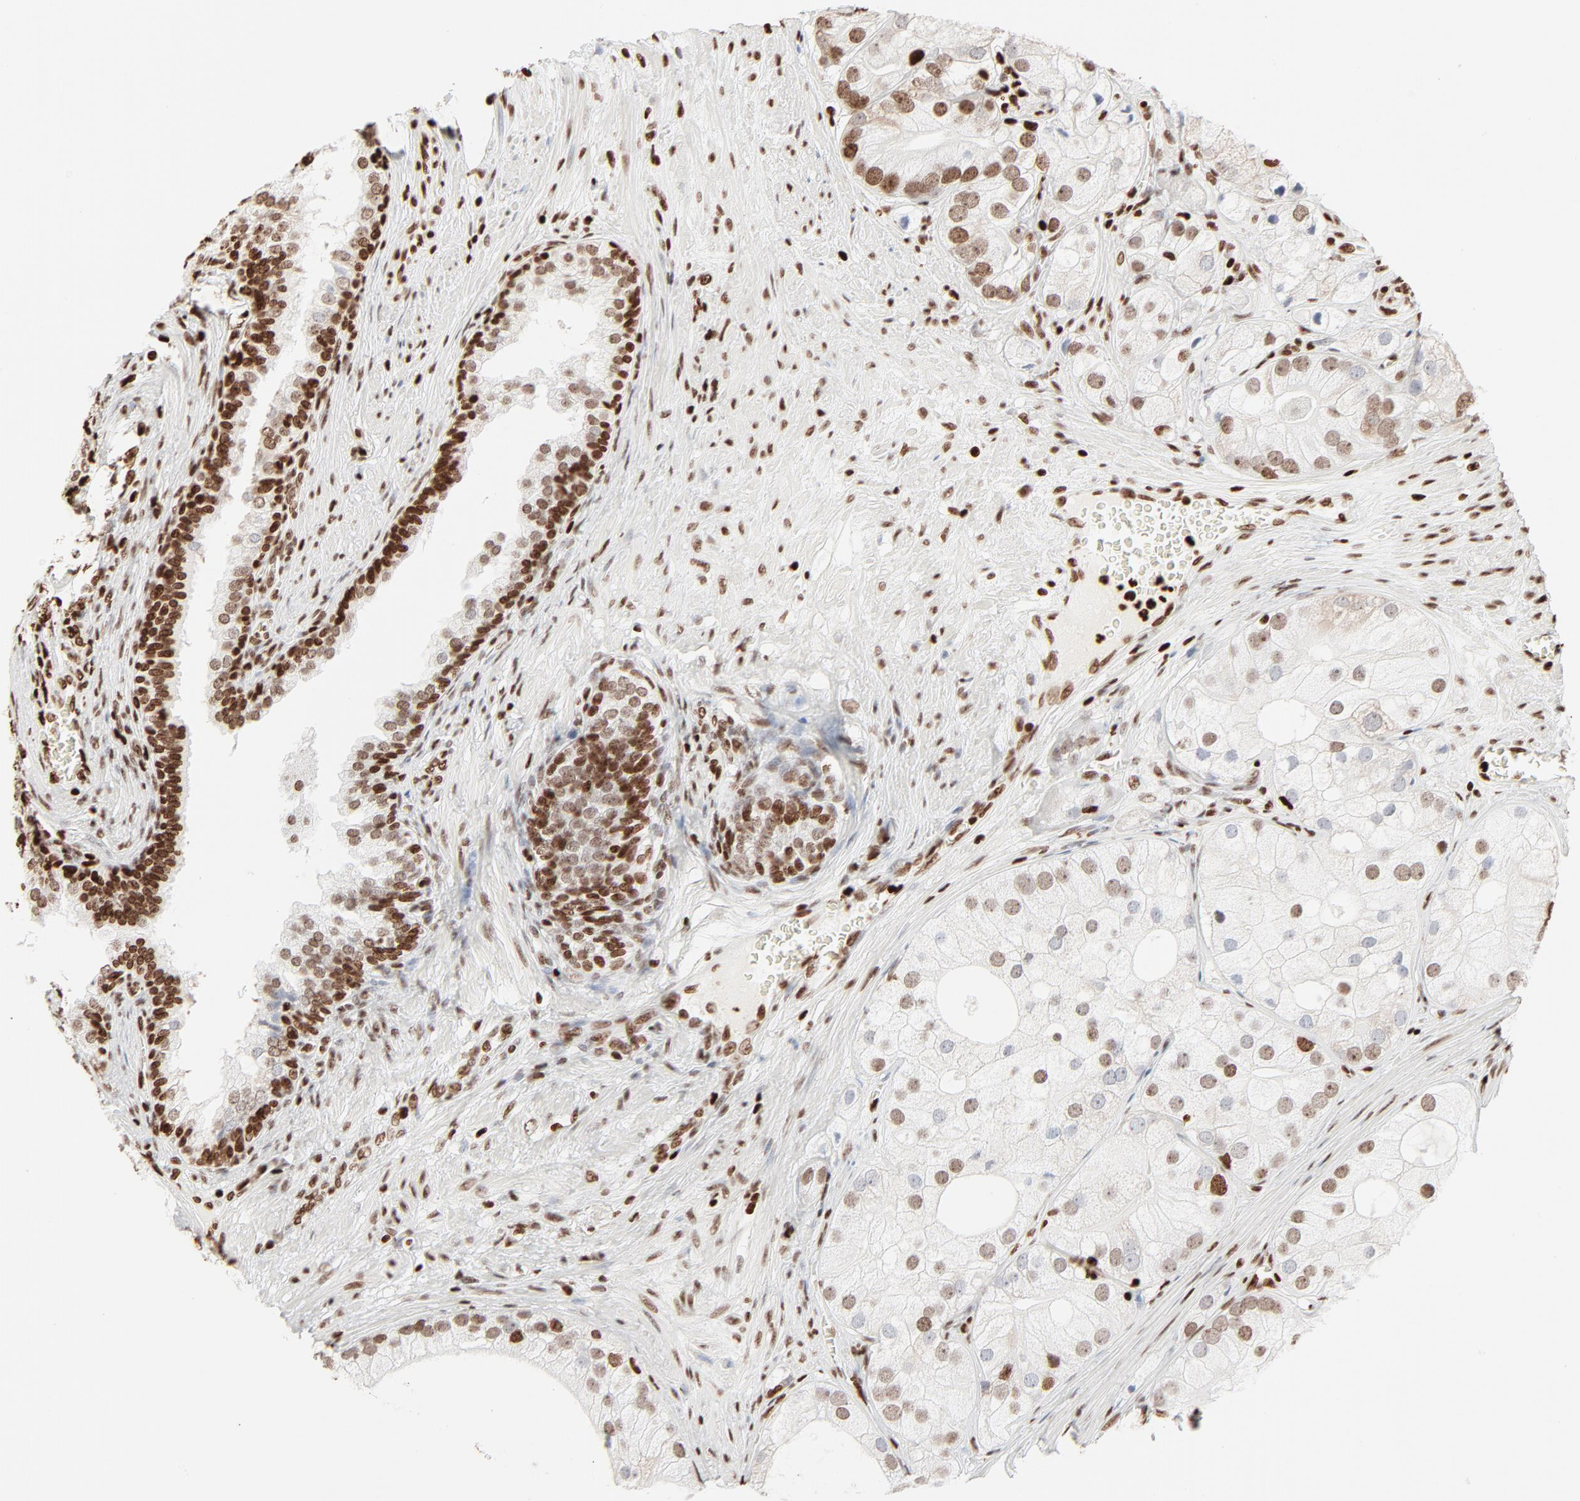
{"staining": {"intensity": "moderate", "quantity": ">75%", "location": "nuclear"}, "tissue": "prostate cancer", "cell_type": "Tumor cells", "image_type": "cancer", "snomed": [{"axis": "morphology", "description": "Adenocarcinoma, Low grade"}, {"axis": "topography", "description": "Prostate"}], "caption": "The micrograph shows staining of prostate cancer, revealing moderate nuclear protein expression (brown color) within tumor cells.", "gene": "HMGB2", "patient": {"sex": "male", "age": 69}}